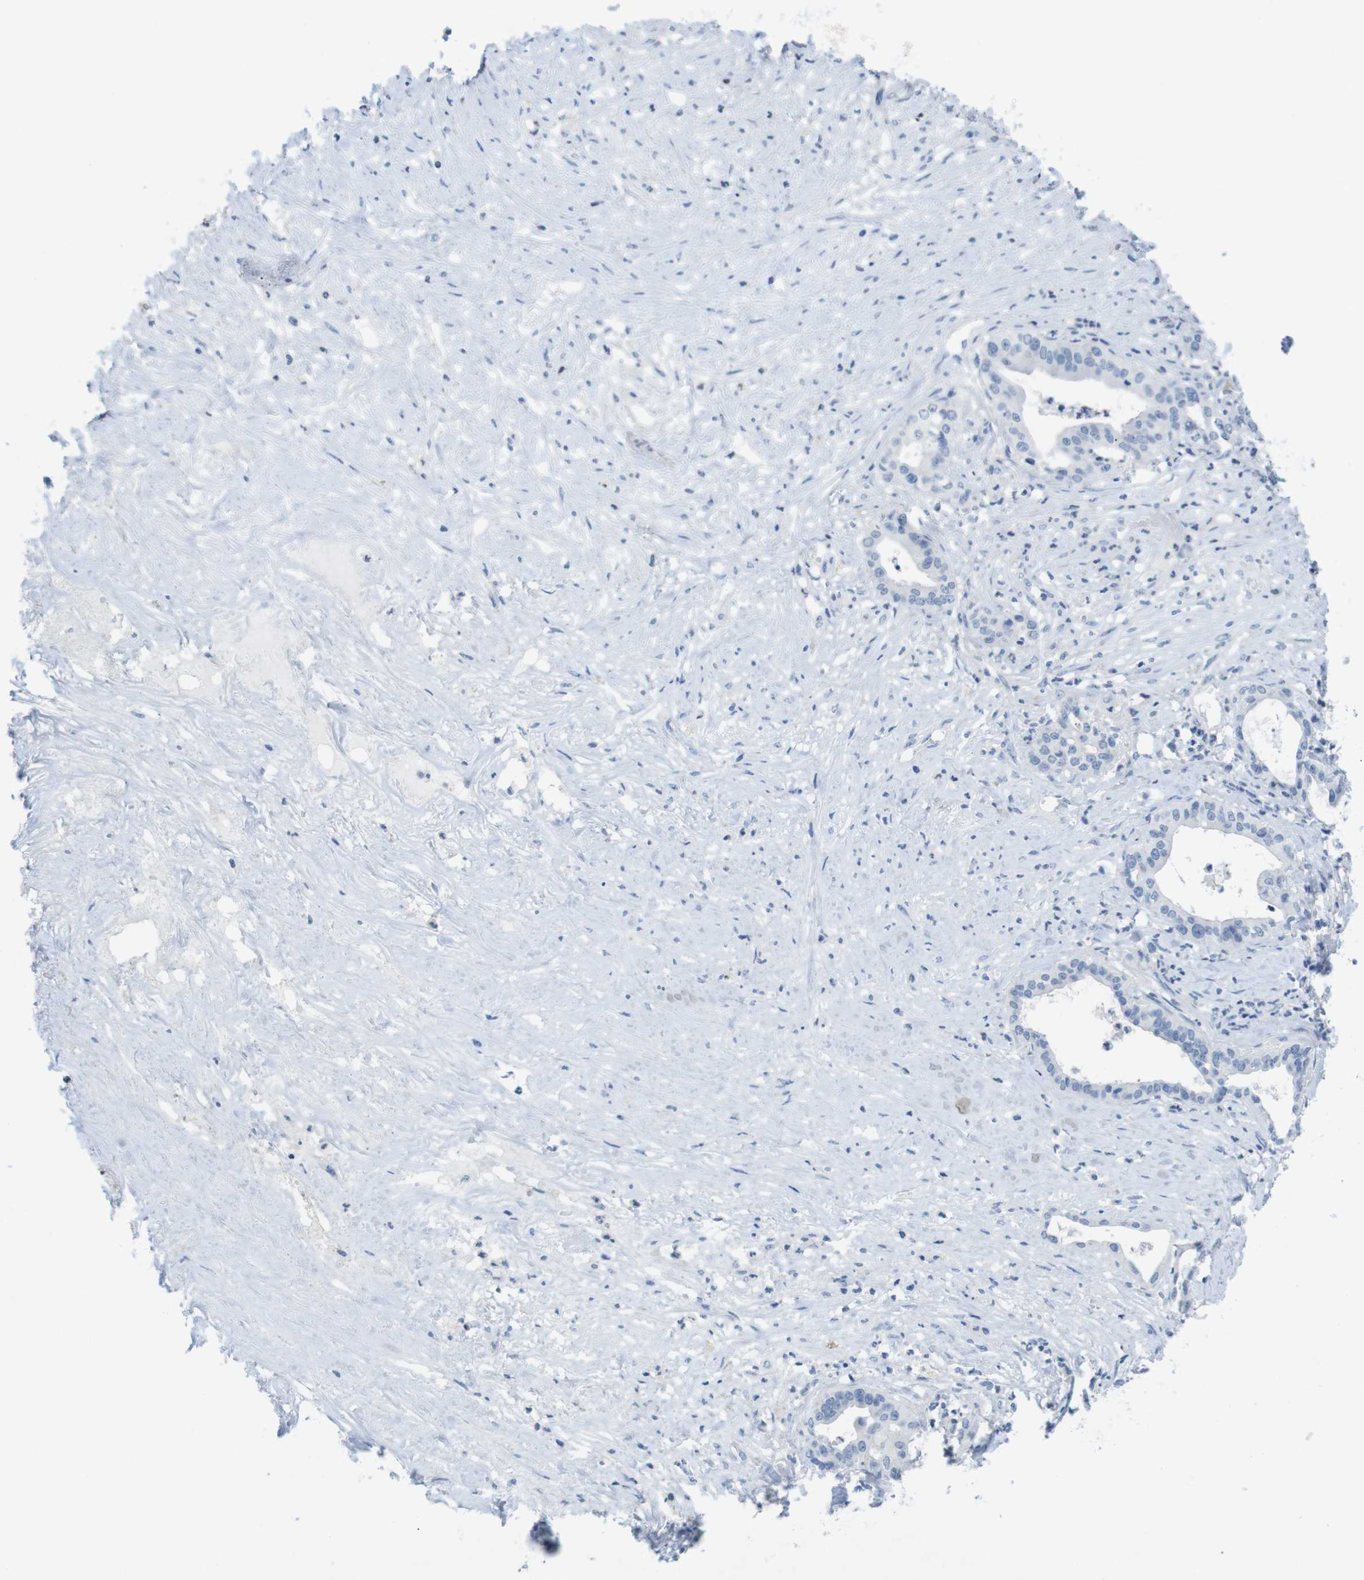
{"staining": {"intensity": "negative", "quantity": "none", "location": "none"}, "tissue": "liver cancer", "cell_type": "Tumor cells", "image_type": "cancer", "snomed": [{"axis": "morphology", "description": "Cholangiocarcinoma"}, {"axis": "topography", "description": "Liver"}], "caption": "A histopathology image of human liver cancer is negative for staining in tumor cells.", "gene": "CD5", "patient": {"sex": "female", "age": 61}}